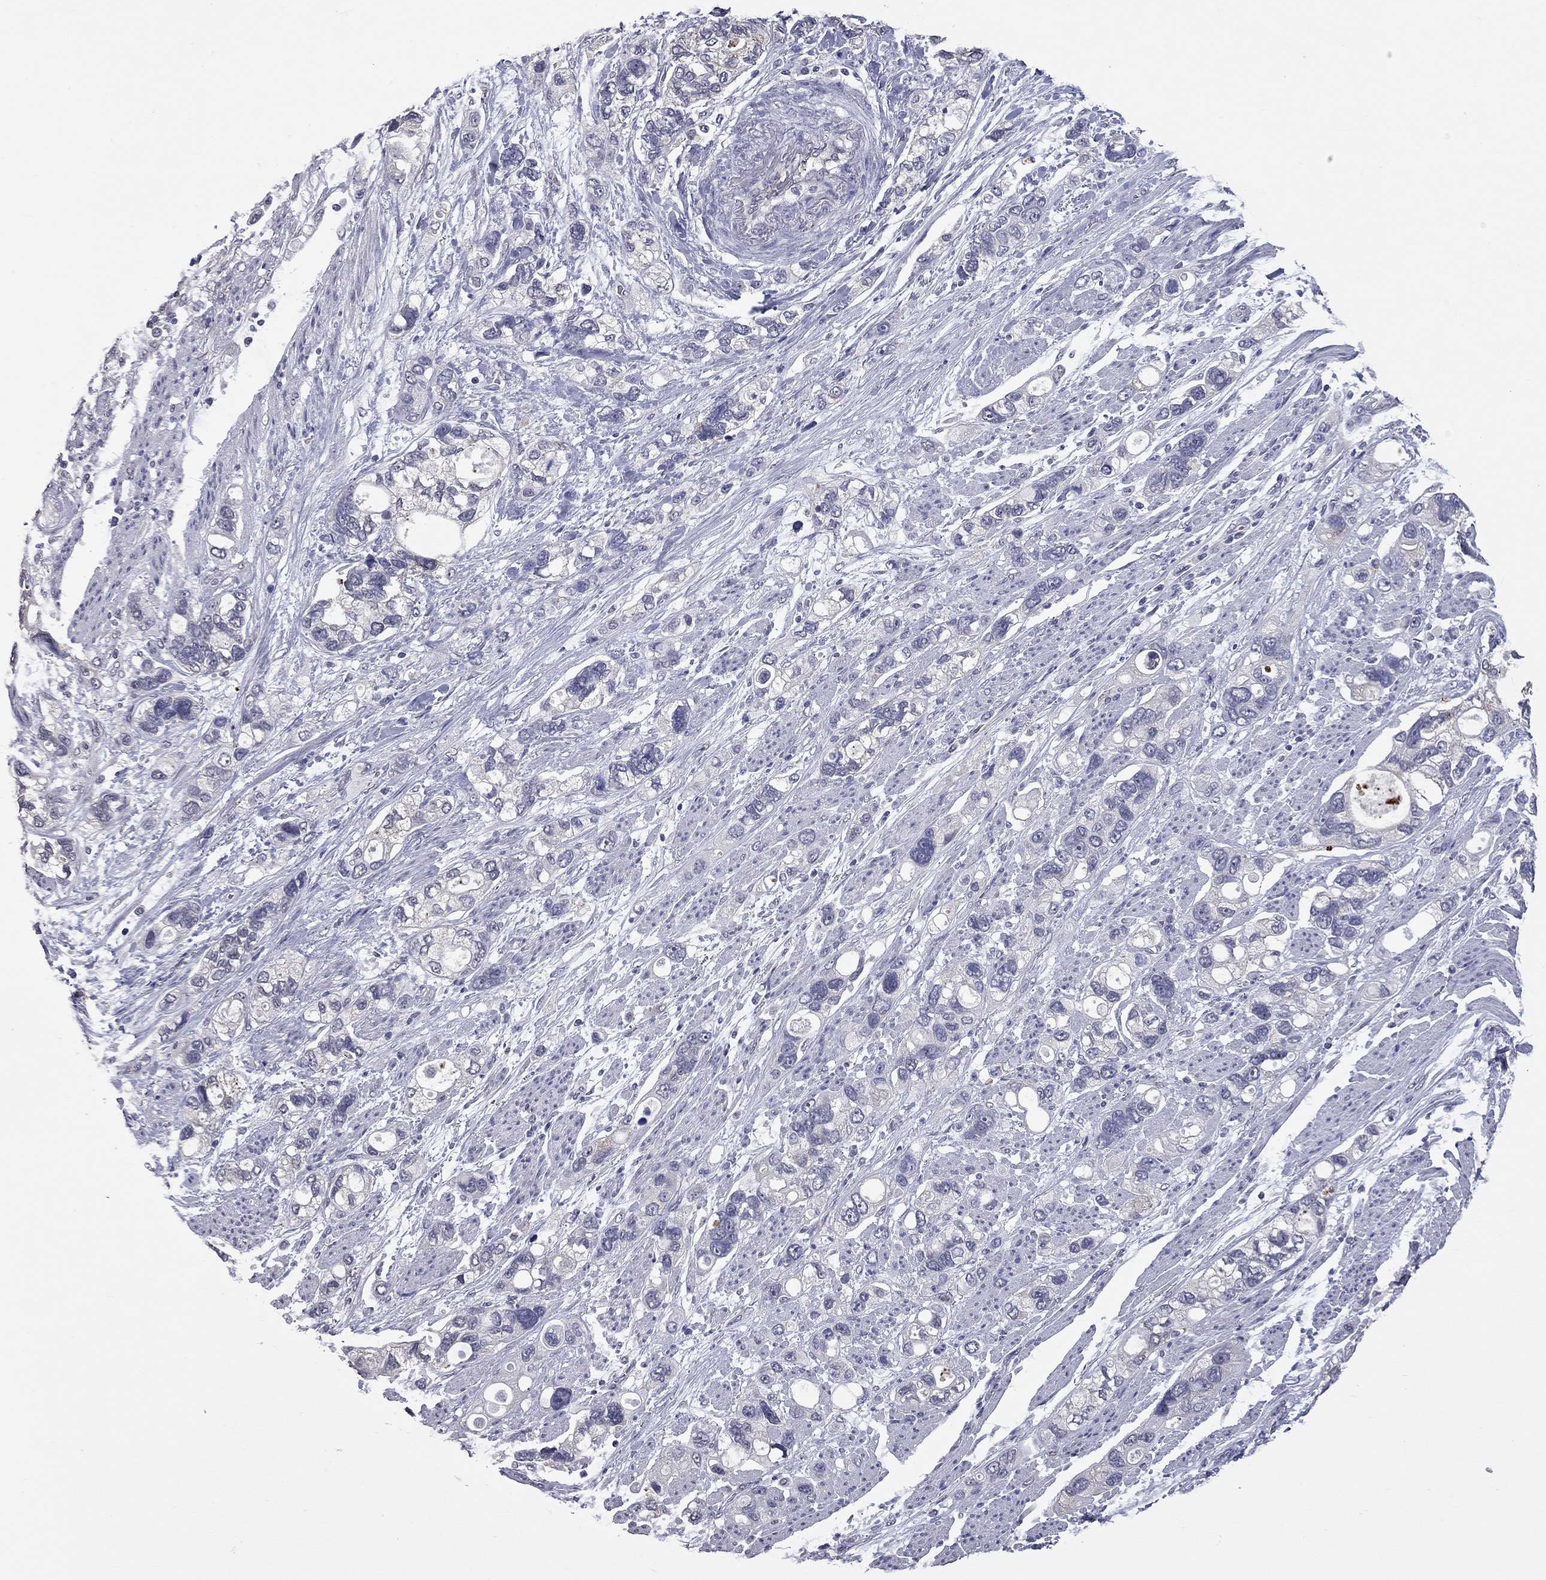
{"staining": {"intensity": "negative", "quantity": "none", "location": "none"}, "tissue": "stomach cancer", "cell_type": "Tumor cells", "image_type": "cancer", "snomed": [{"axis": "morphology", "description": "Adenocarcinoma, NOS"}, {"axis": "topography", "description": "Stomach, upper"}], "caption": "This is an immunohistochemistry (IHC) micrograph of stomach adenocarcinoma. There is no positivity in tumor cells.", "gene": "SHOC2", "patient": {"sex": "female", "age": 81}}